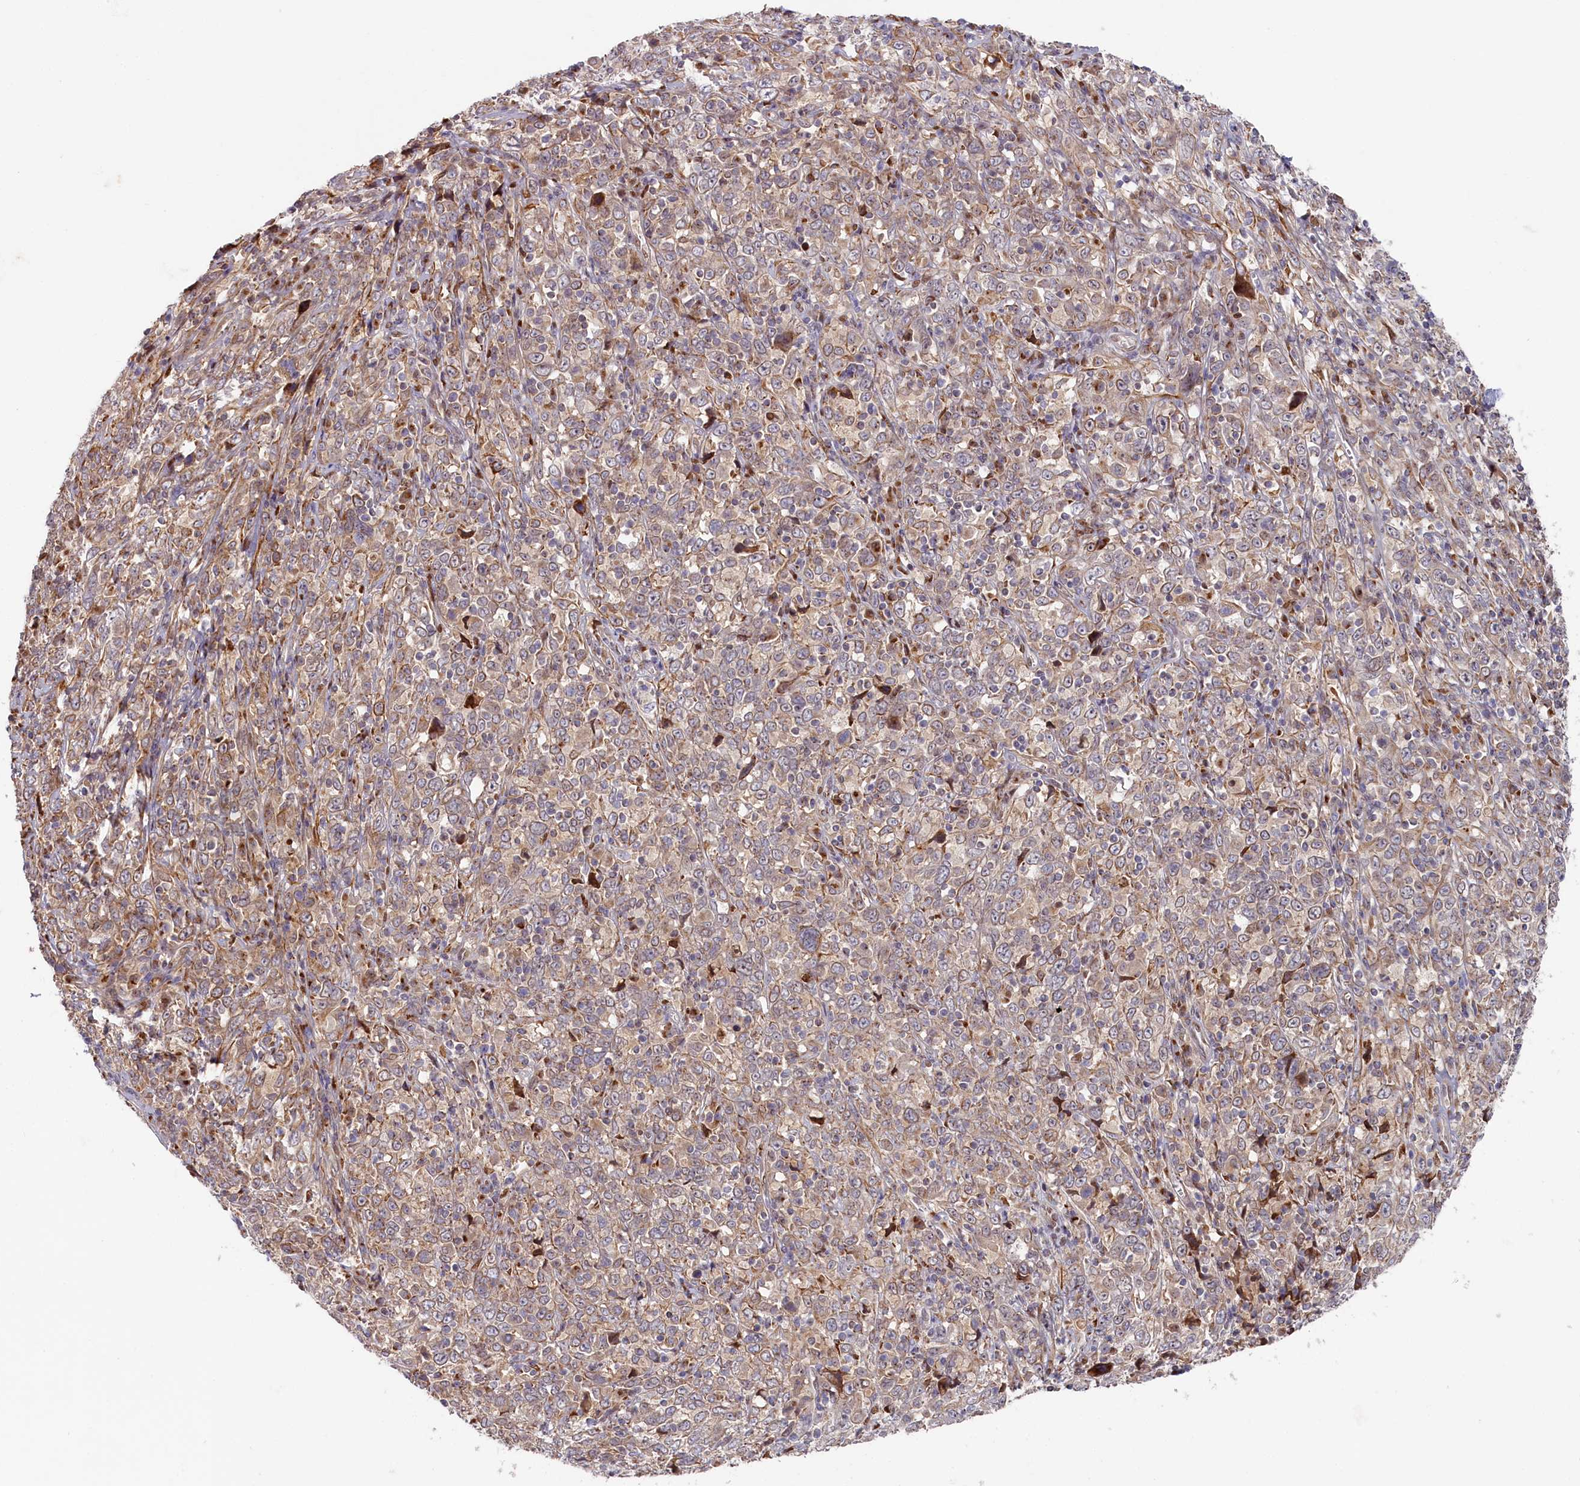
{"staining": {"intensity": "weak", "quantity": "<25%", "location": "cytoplasmic/membranous"}, "tissue": "cervical cancer", "cell_type": "Tumor cells", "image_type": "cancer", "snomed": [{"axis": "morphology", "description": "Squamous cell carcinoma, NOS"}, {"axis": "topography", "description": "Cervix"}], "caption": "IHC of squamous cell carcinoma (cervical) displays no positivity in tumor cells. Brightfield microscopy of immunohistochemistry (IHC) stained with DAB (brown) and hematoxylin (blue), captured at high magnification.", "gene": "CHST12", "patient": {"sex": "female", "age": 46}}